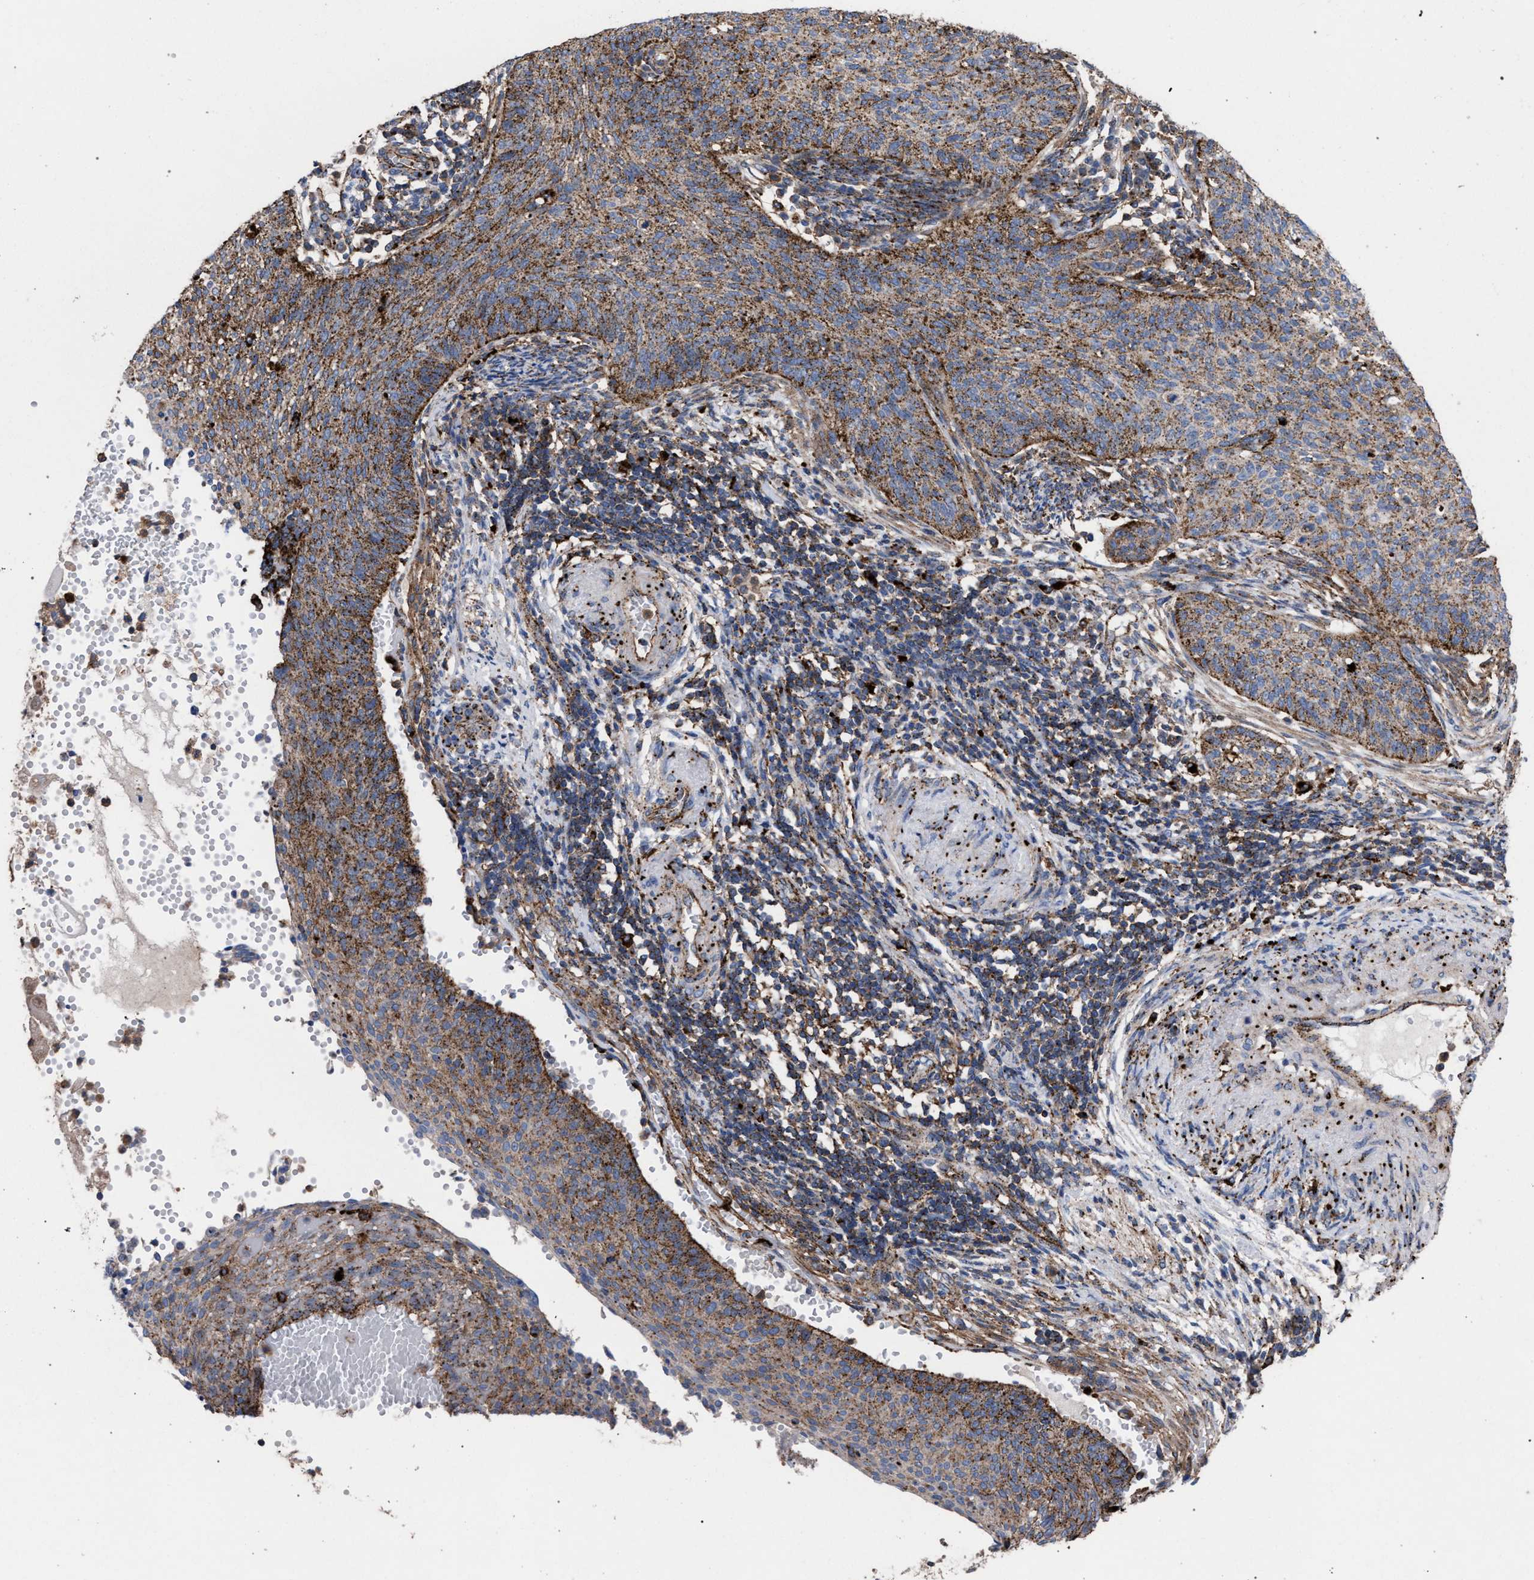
{"staining": {"intensity": "moderate", "quantity": ">75%", "location": "cytoplasmic/membranous"}, "tissue": "cervical cancer", "cell_type": "Tumor cells", "image_type": "cancer", "snomed": [{"axis": "morphology", "description": "Squamous cell carcinoma, NOS"}, {"axis": "topography", "description": "Cervix"}], "caption": "High-magnification brightfield microscopy of cervical cancer stained with DAB (3,3'-diaminobenzidine) (brown) and counterstained with hematoxylin (blue). tumor cells exhibit moderate cytoplasmic/membranous staining is present in approximately>75% of cells.", "gene": "PPT1", "patient": {"sex": "female", "age": 70}}